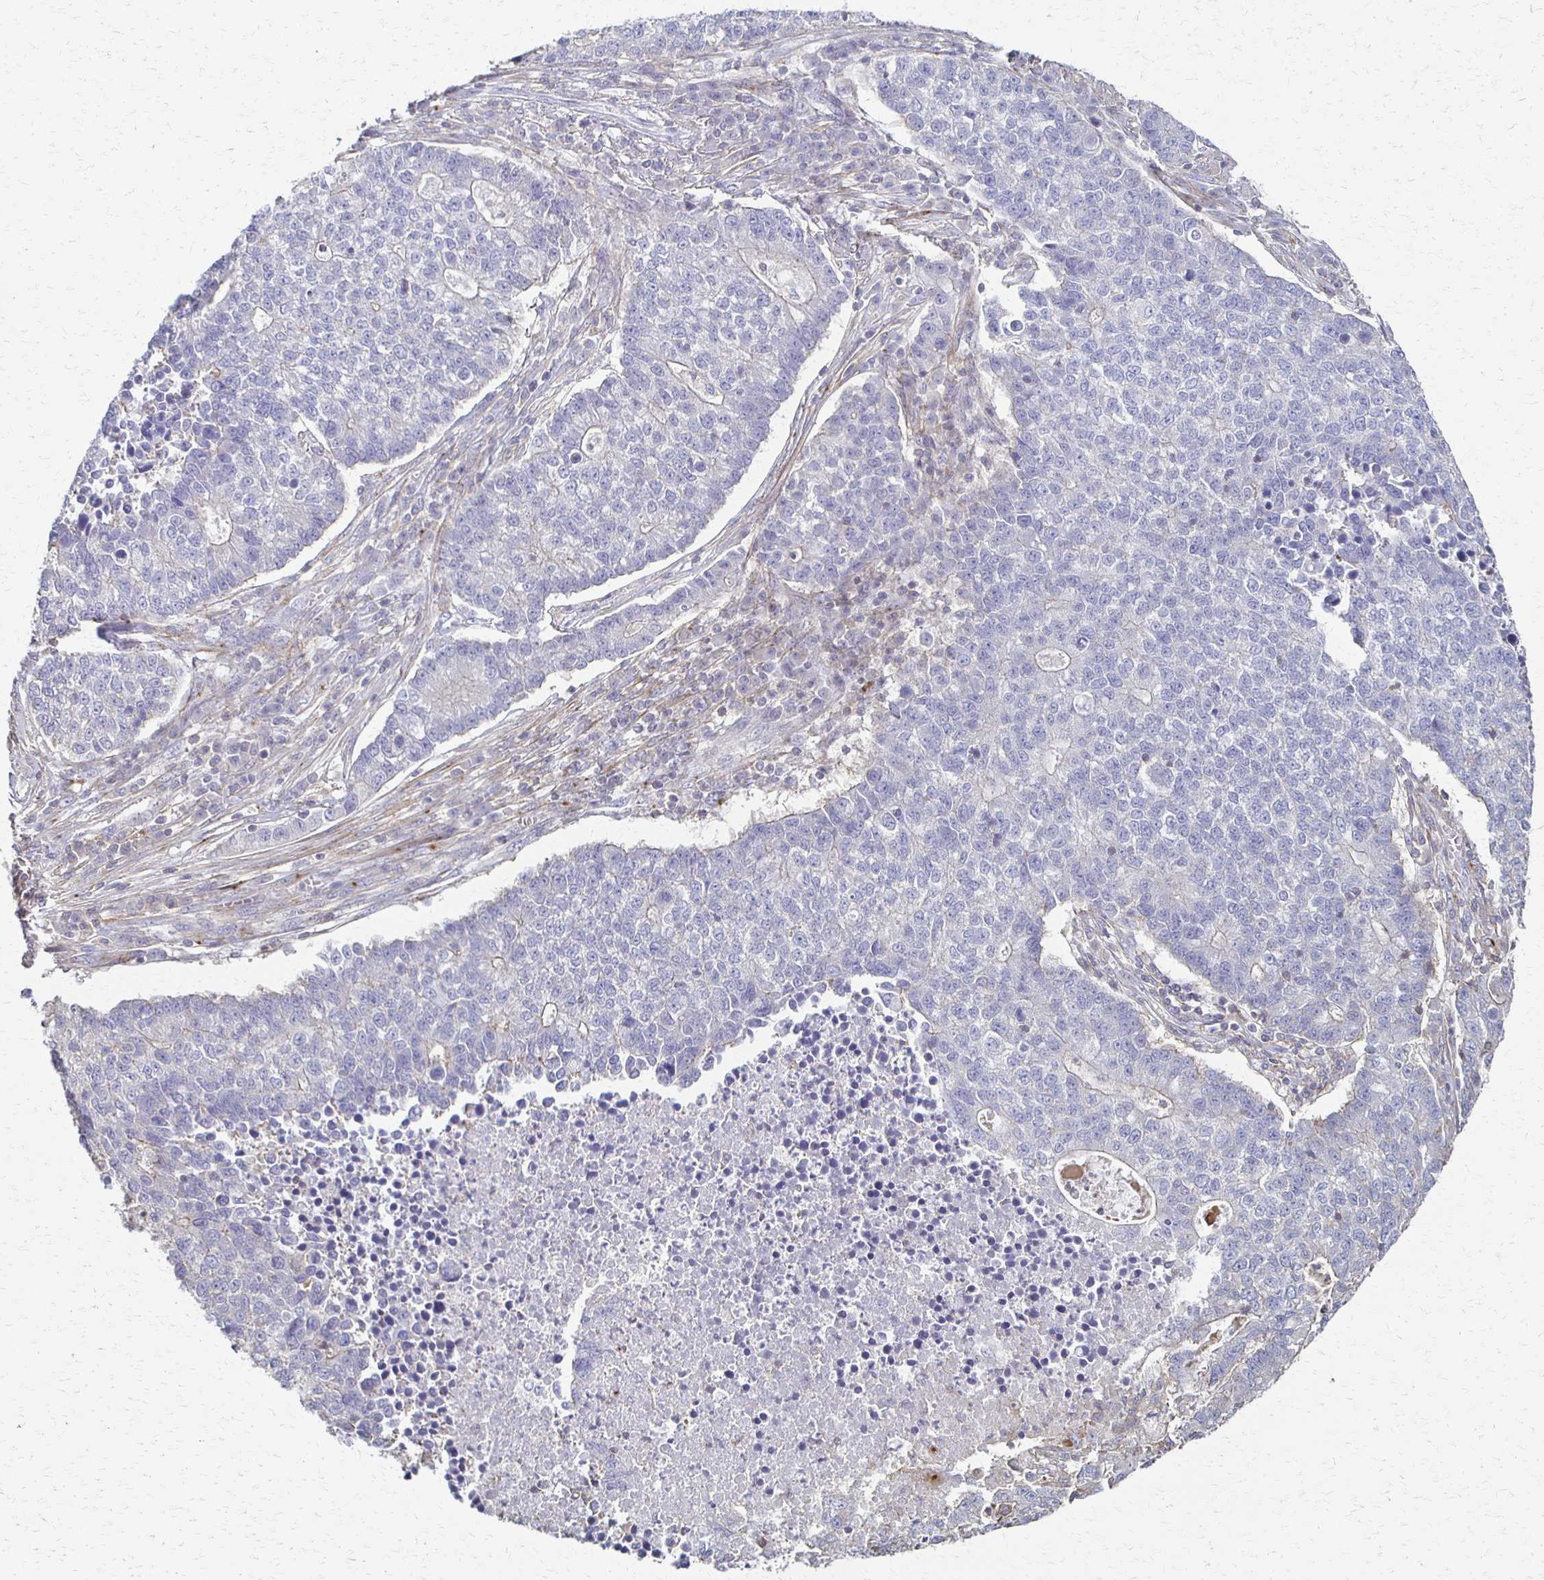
{"staining": {"intensity": "negative", "quantity": "none", "location": "none"}, "tissue": "lung cancer", "cell_type": "Tumor cells", "image_type": "cancer", "snomed": [{"axis": "morphology", "description": "Adenocarcinoma, NOS"}, {"axis": "topography", "description": "Lung"}], "caption": "Tumor cells show no significant protein positivity in lung cancer (adenocarcinoma).", "gene": "C1QTNF7", "patient": {"sex": "male", "age": 57}}